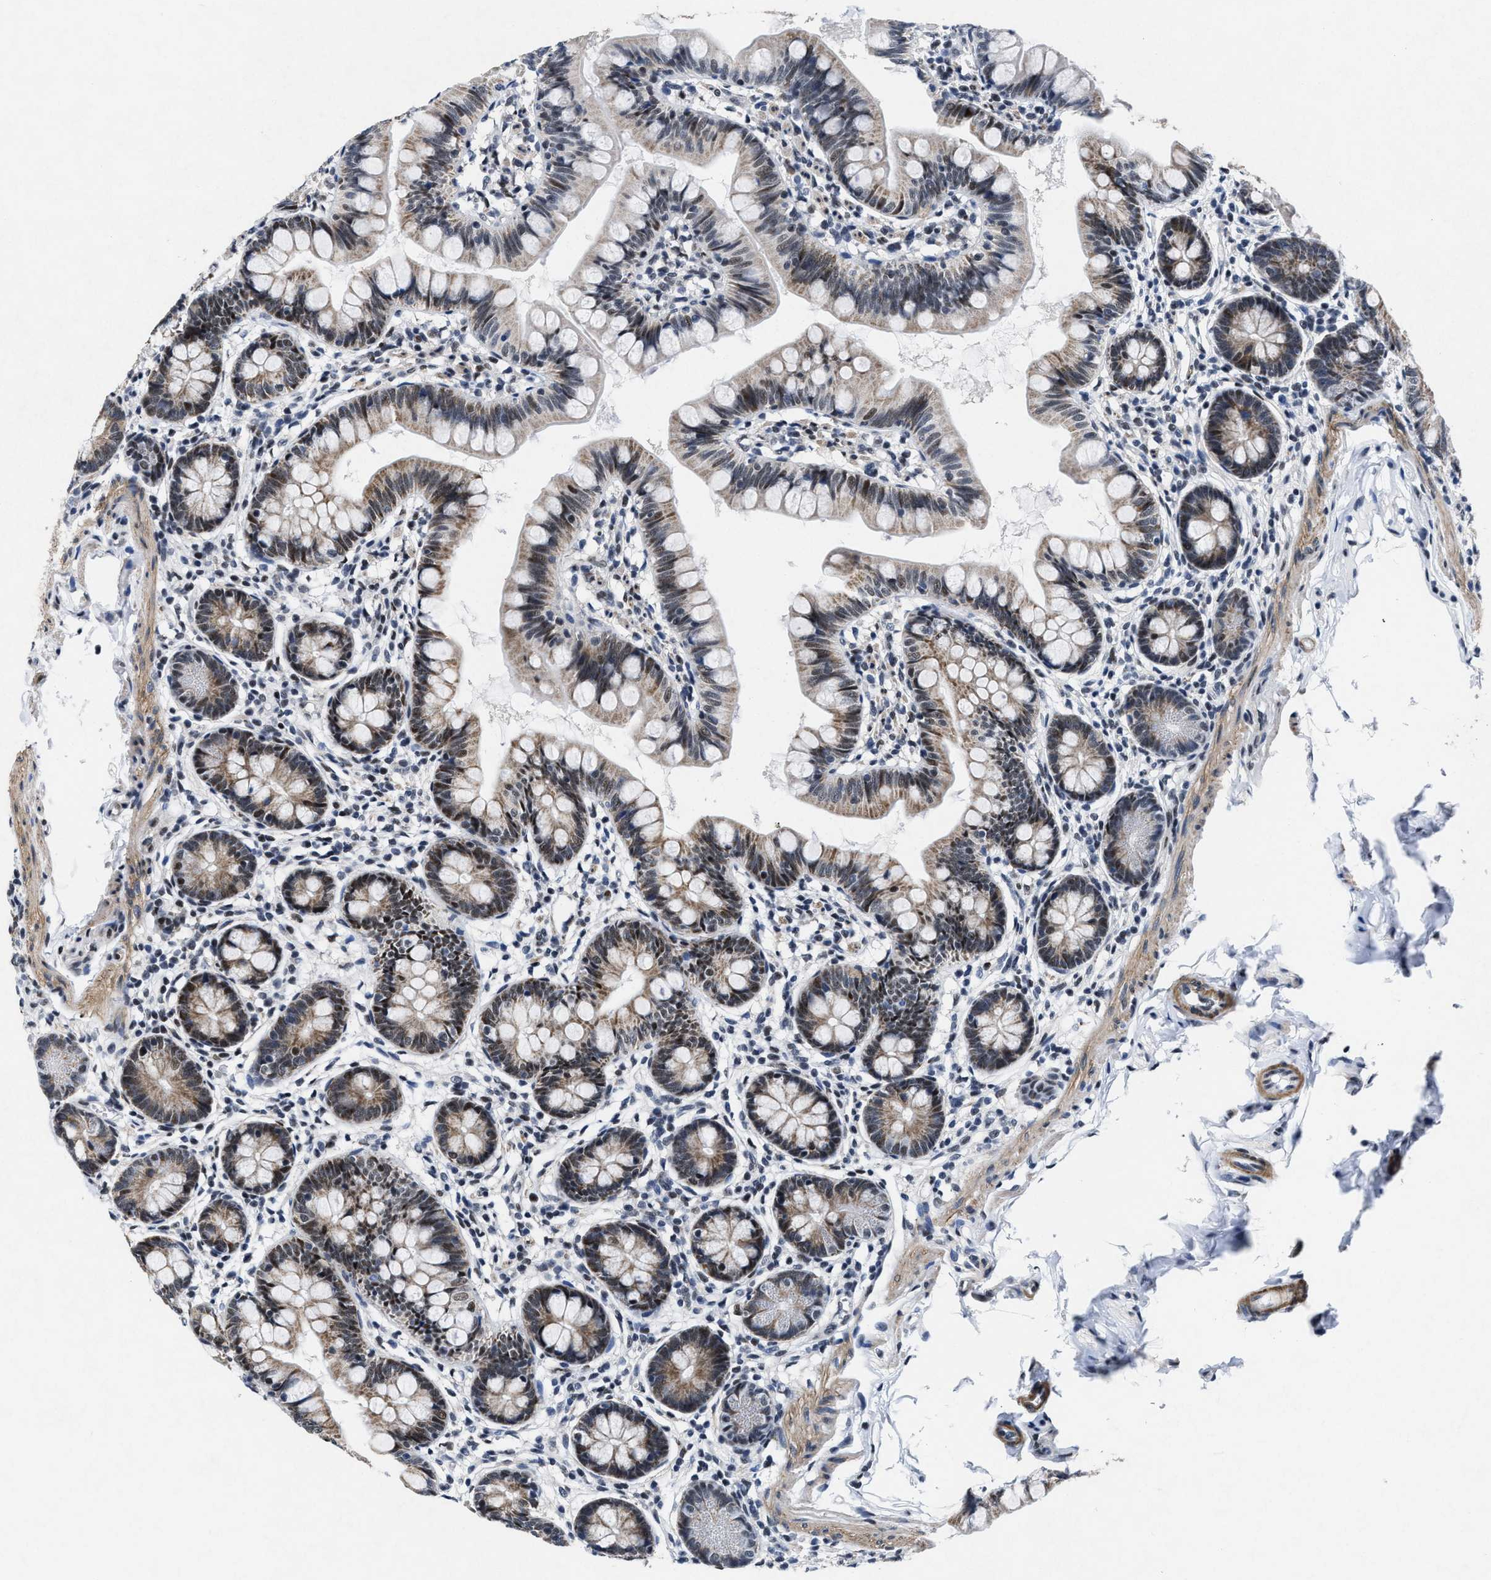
{"staining": {"intensity": "moderate", "quantity": ">75%", "location": "cytoplasmic/membranous"}, "tissue": "small intestine", "cell_type": "Glandular cells", "image_type": "normal", "snomed": [{"axis": "morphology", "description": "Normal tissue, NOS"}, {"axis": "topography", "description": "Small intestine"}], "caption": "A brown stain highlights moderate cytoplasmic/membranous positivity of a protein in glandular cells of normal human small intestine. (Brightfield microscopy of DAB IHC at high magnification).", "gene": "ID3", "patient": {"sex": "male", "age": 7}}